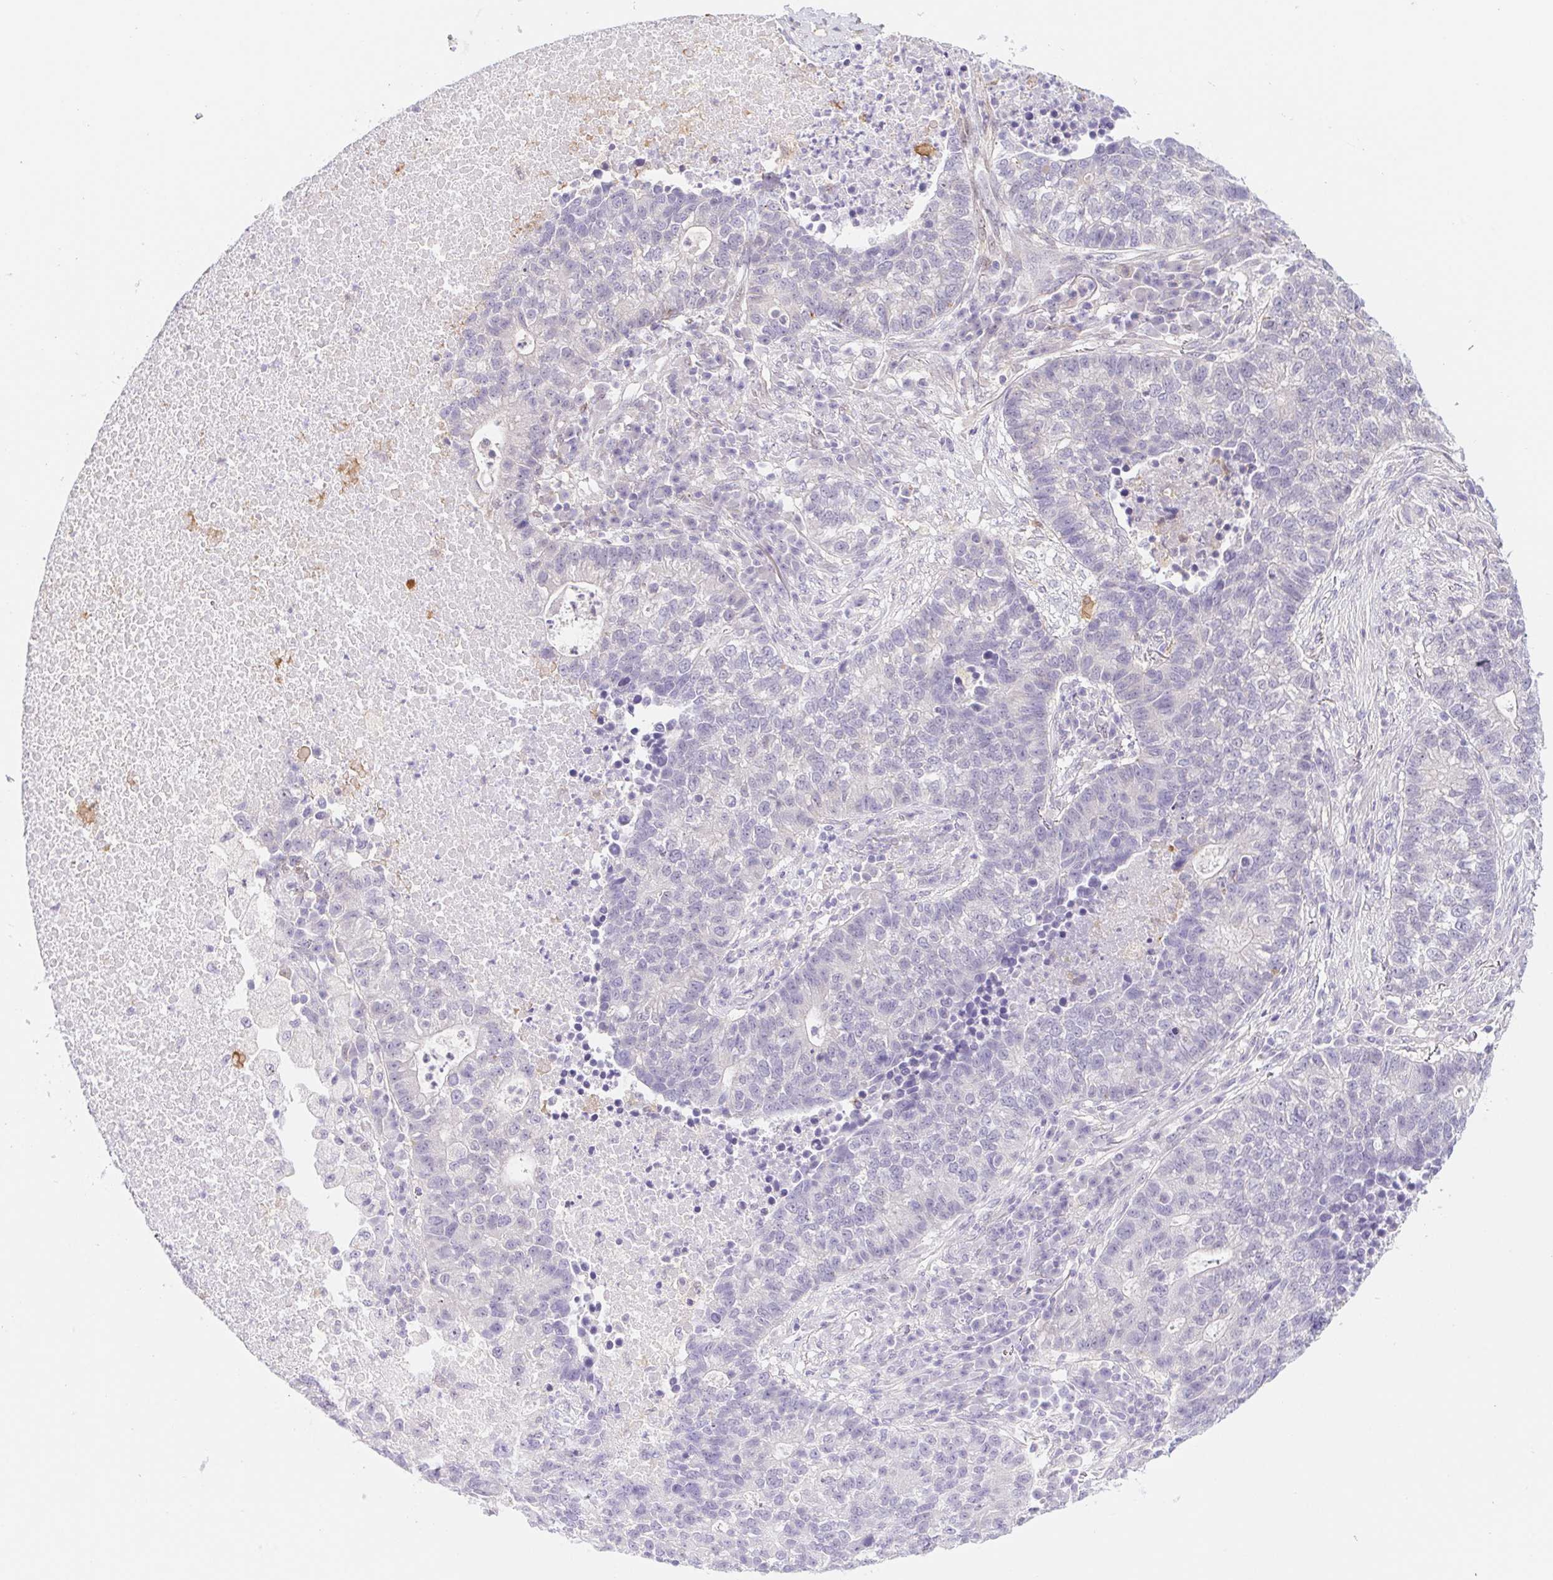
{"staining": {"intensity": "negative", "quantity": "none", "location": "none"}, "tissue": "lung cancer", "cell_type": "Tumor cells", "image_type": "cancer", "snomed": [{"axis": "morphology", "description": "Adenocarcinoma, NOS"}, {"axis": "topography", "description": "Lung"}], "caption": "Immunohistochemistry photomicrograph of neoplastic tissue: human adenocarcinoma (lung) stained with DAB demonstrates no significant protein staining in tumor cells.", "gene": "DYNC2LI1", "patient": {"sex": "male", "age": 57}}